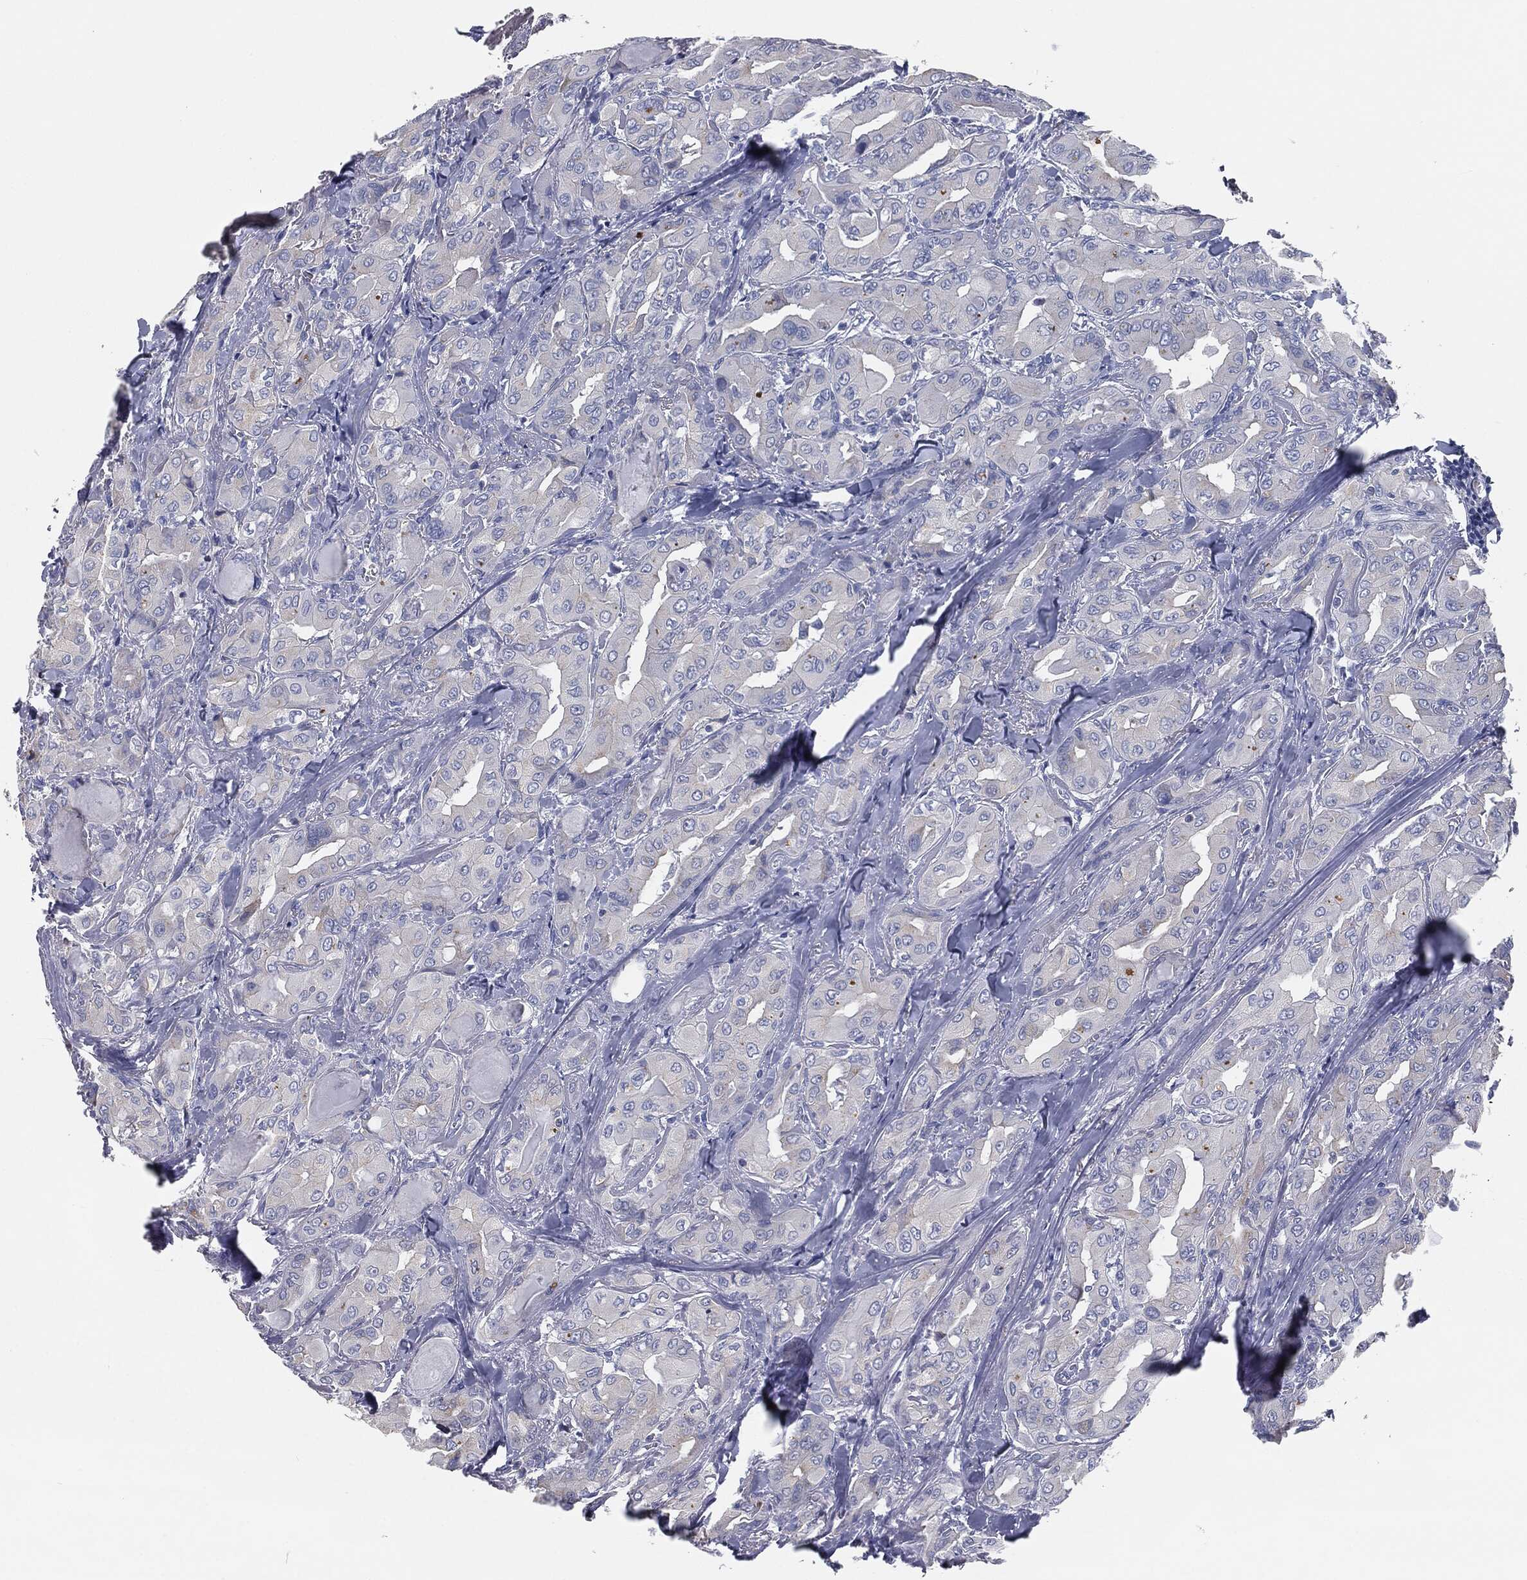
{"staining": {"intensity": "negative", "quantity": "none", "location": "none"}, "tissue": "thyroid cancer", "cell_type": "Tumor cells", "image_type": "cancer", "snomed": [{"axis": "morphology", "description": "Normal tissue, NOS"}, {"axis": "morphology", "description": "Papillary adenocarcinoma, NOS"}, {"axis": "topography", "description": "Thyroid gland"}], "caption": "High power microscopy micrograph of an IHC micrograph of thyroid papillary adenocarcinoma, revealing no significant expression in tumor cells.", "gene": "CAV3", "patient": {"sex": "female", "age": 66}}